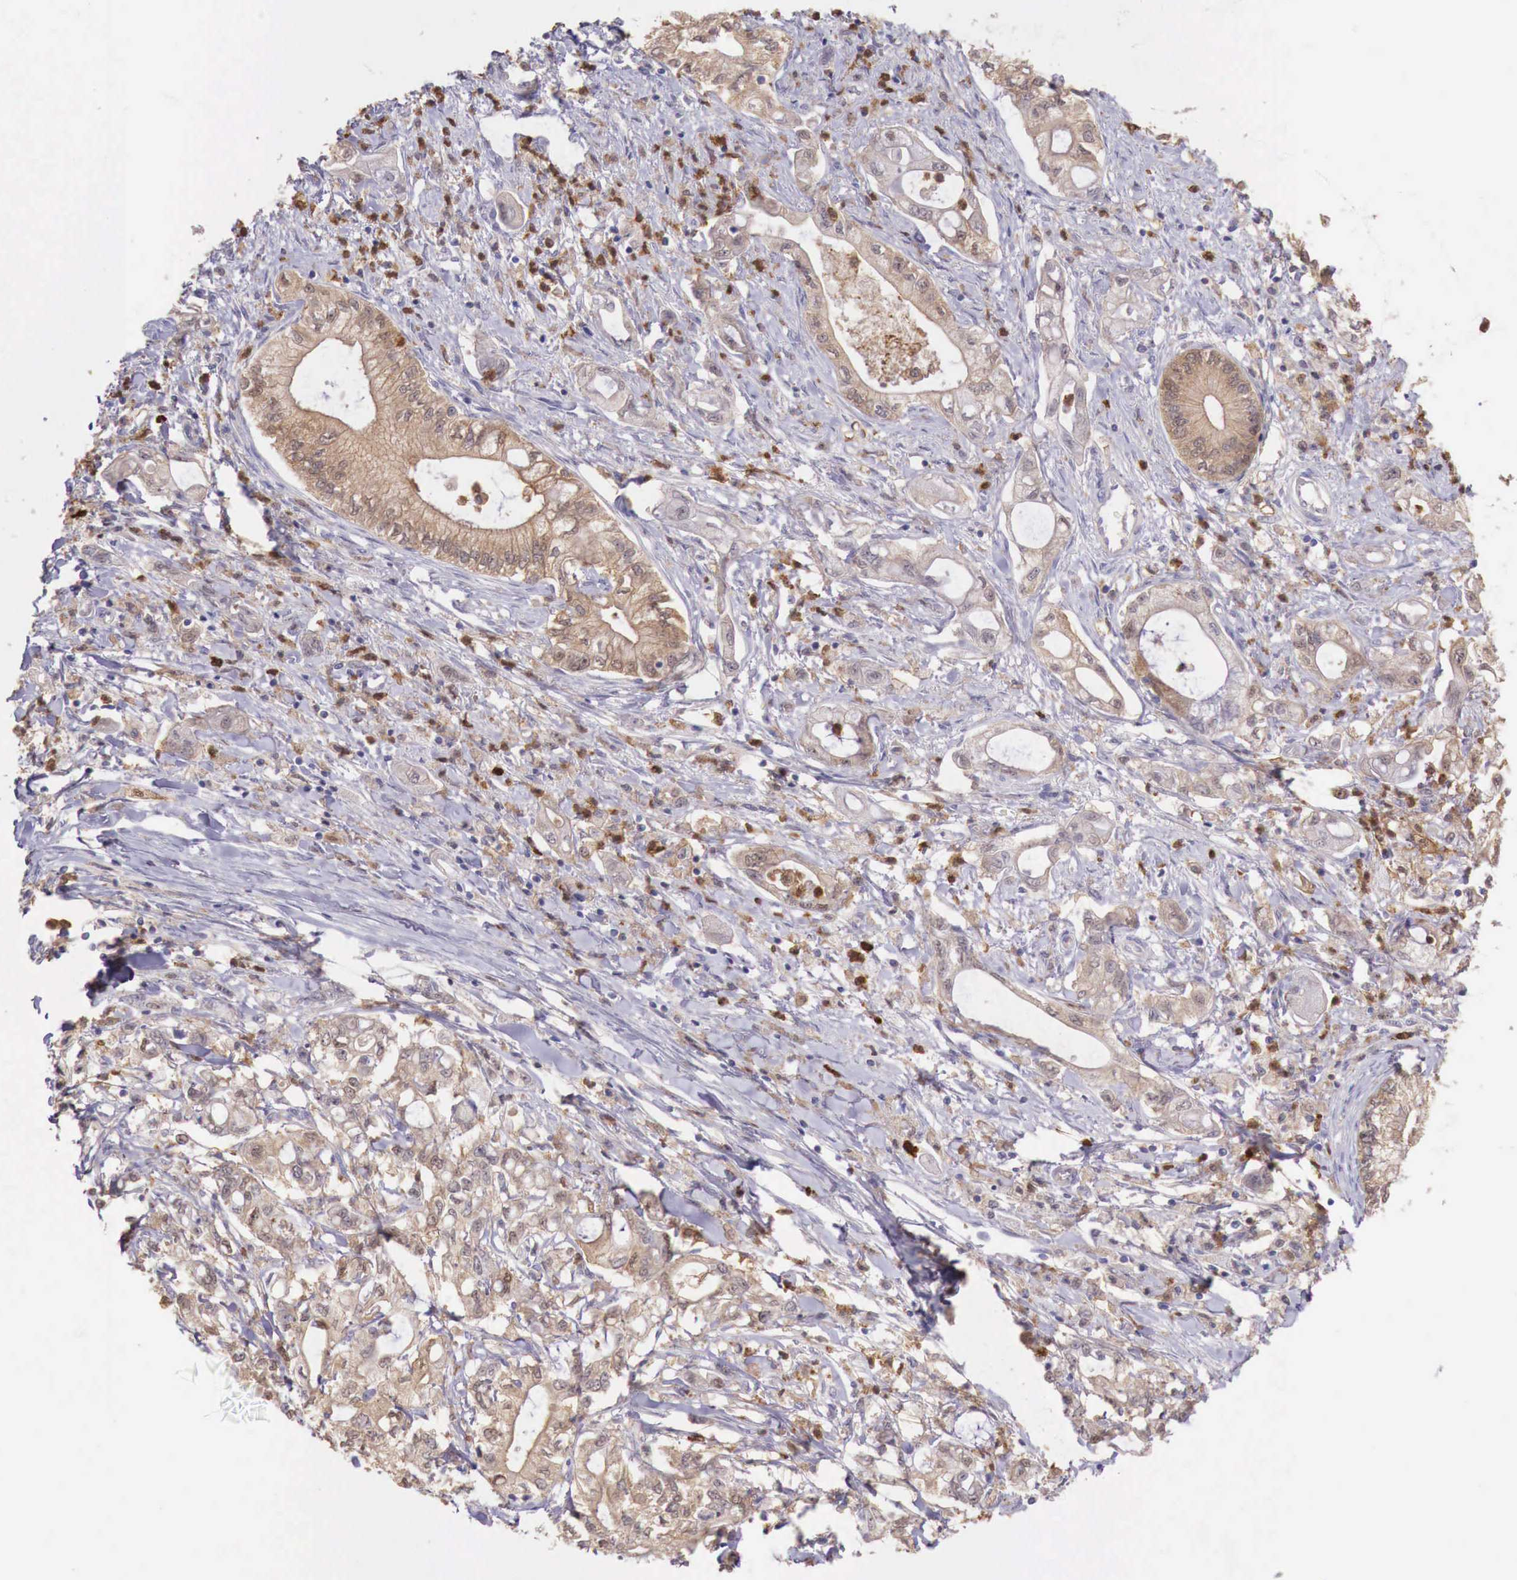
{"staining": {"intensity": "weak", "quantity": "<25%", "location": "cytoplasmic/membranous"}, "tissue": "pancreatic cancer", "cell_type": "Tumor cells", "image_type": "cancer", "snomed": [{"axis": "morphology", "description": "Adenocarcinoma, NOS"}, {"axis": "topography", "description": "Pancreas"}], "caption": "A micrograph of human adenocarcinoma (pancreatic) is negative for staining in tumor cells.", "gene": "GAB2", "patient": {"sex": "male", "age": 79}}